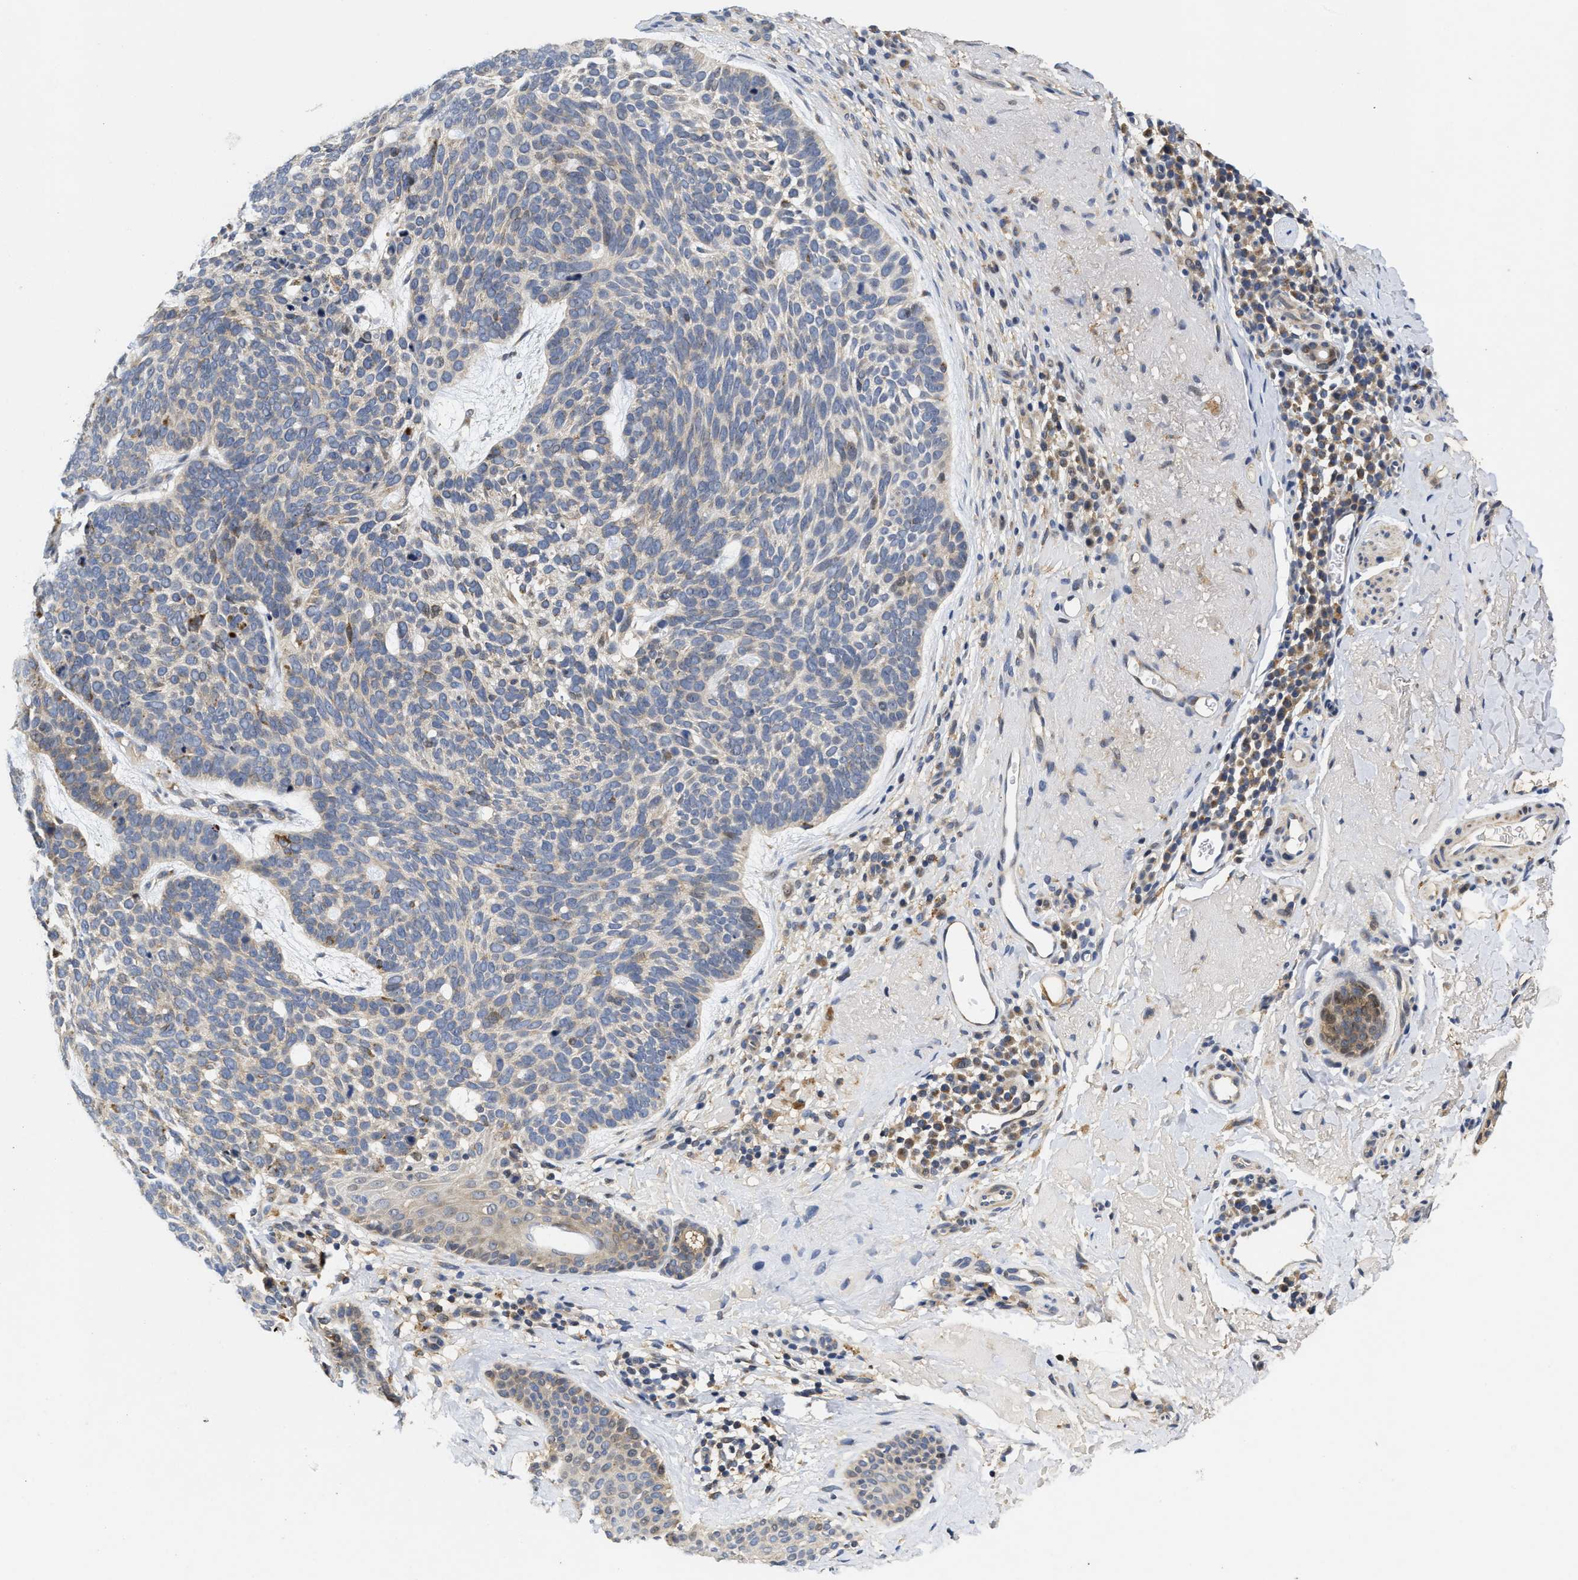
{"staining": {"intensity": "weak", "quantity": "<25%", "location": "cytoplasmic/membranous"}, "tissue": "skin cancer", "cell_type": "Tumor cells", "image_type": "cancer", "snomed": [{"axis": "morphology", "description": "Basal cell carcinoma"}, {"axis": "topography", "description": "Skin"}, {"axis": "topography", "description": "Skin of head"}], "caption": "Tumor cells are negative for brown protein staining in skin basal cell carcinoma.", "gene": "SCYL2", "patient": {"sex": "female", "age": 85}}